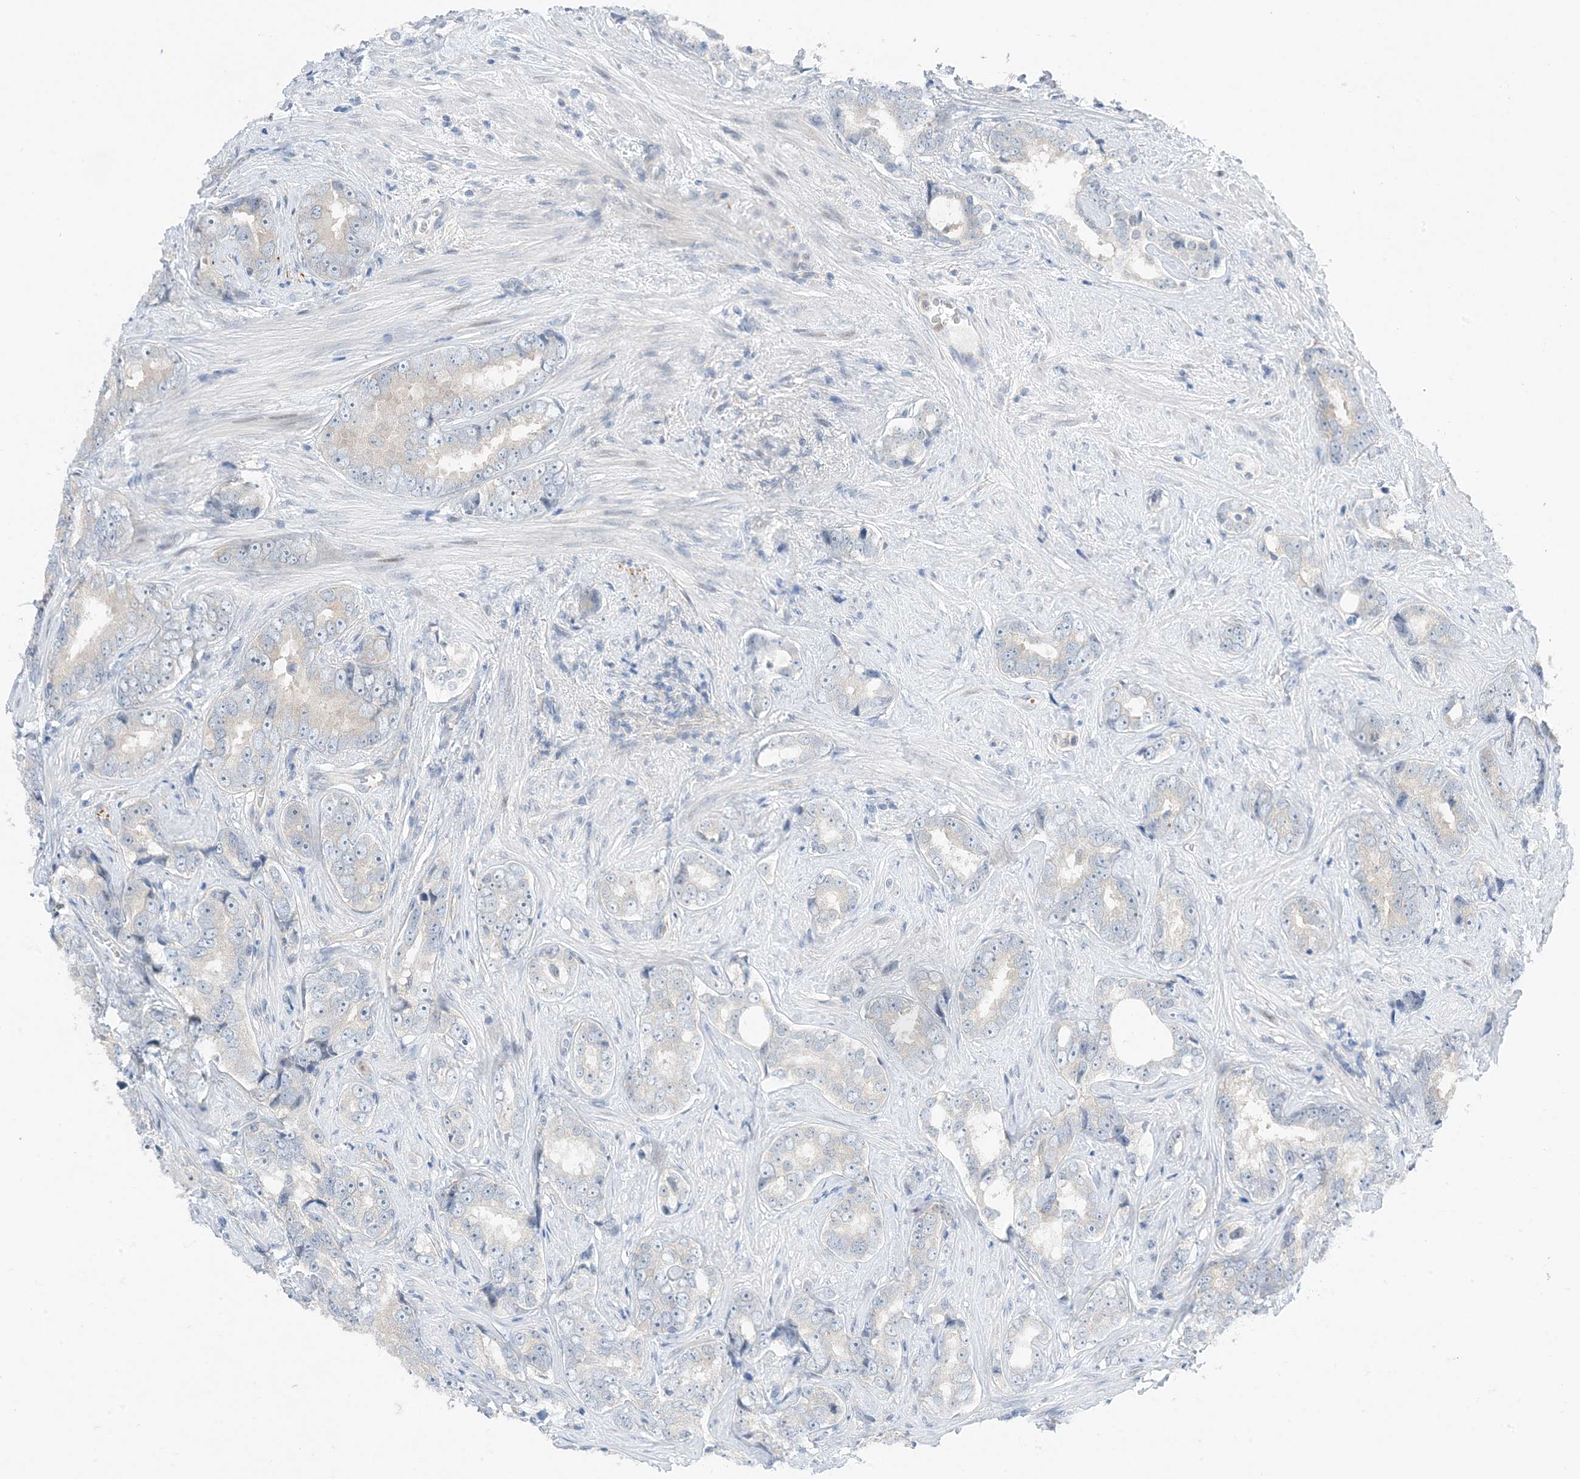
{"staining": {"intensity": "negative", "quantity": "none", "location": "none"}, "tissue": "prostate cancer", "cell_type": "Tumor cells", "image_type": "cancer", "snomed": [{"axis": "morphology", "description": "Adenocarcinoma, High grade"}, {"axis": "topography", "description": "Prostate"}], "caption": "Tumor cells are negative for protein expression in human high-grade adenocarcinoma (prostate).", "gene": "KIFBP", "patient": {"sex": "male", "age": 66}}